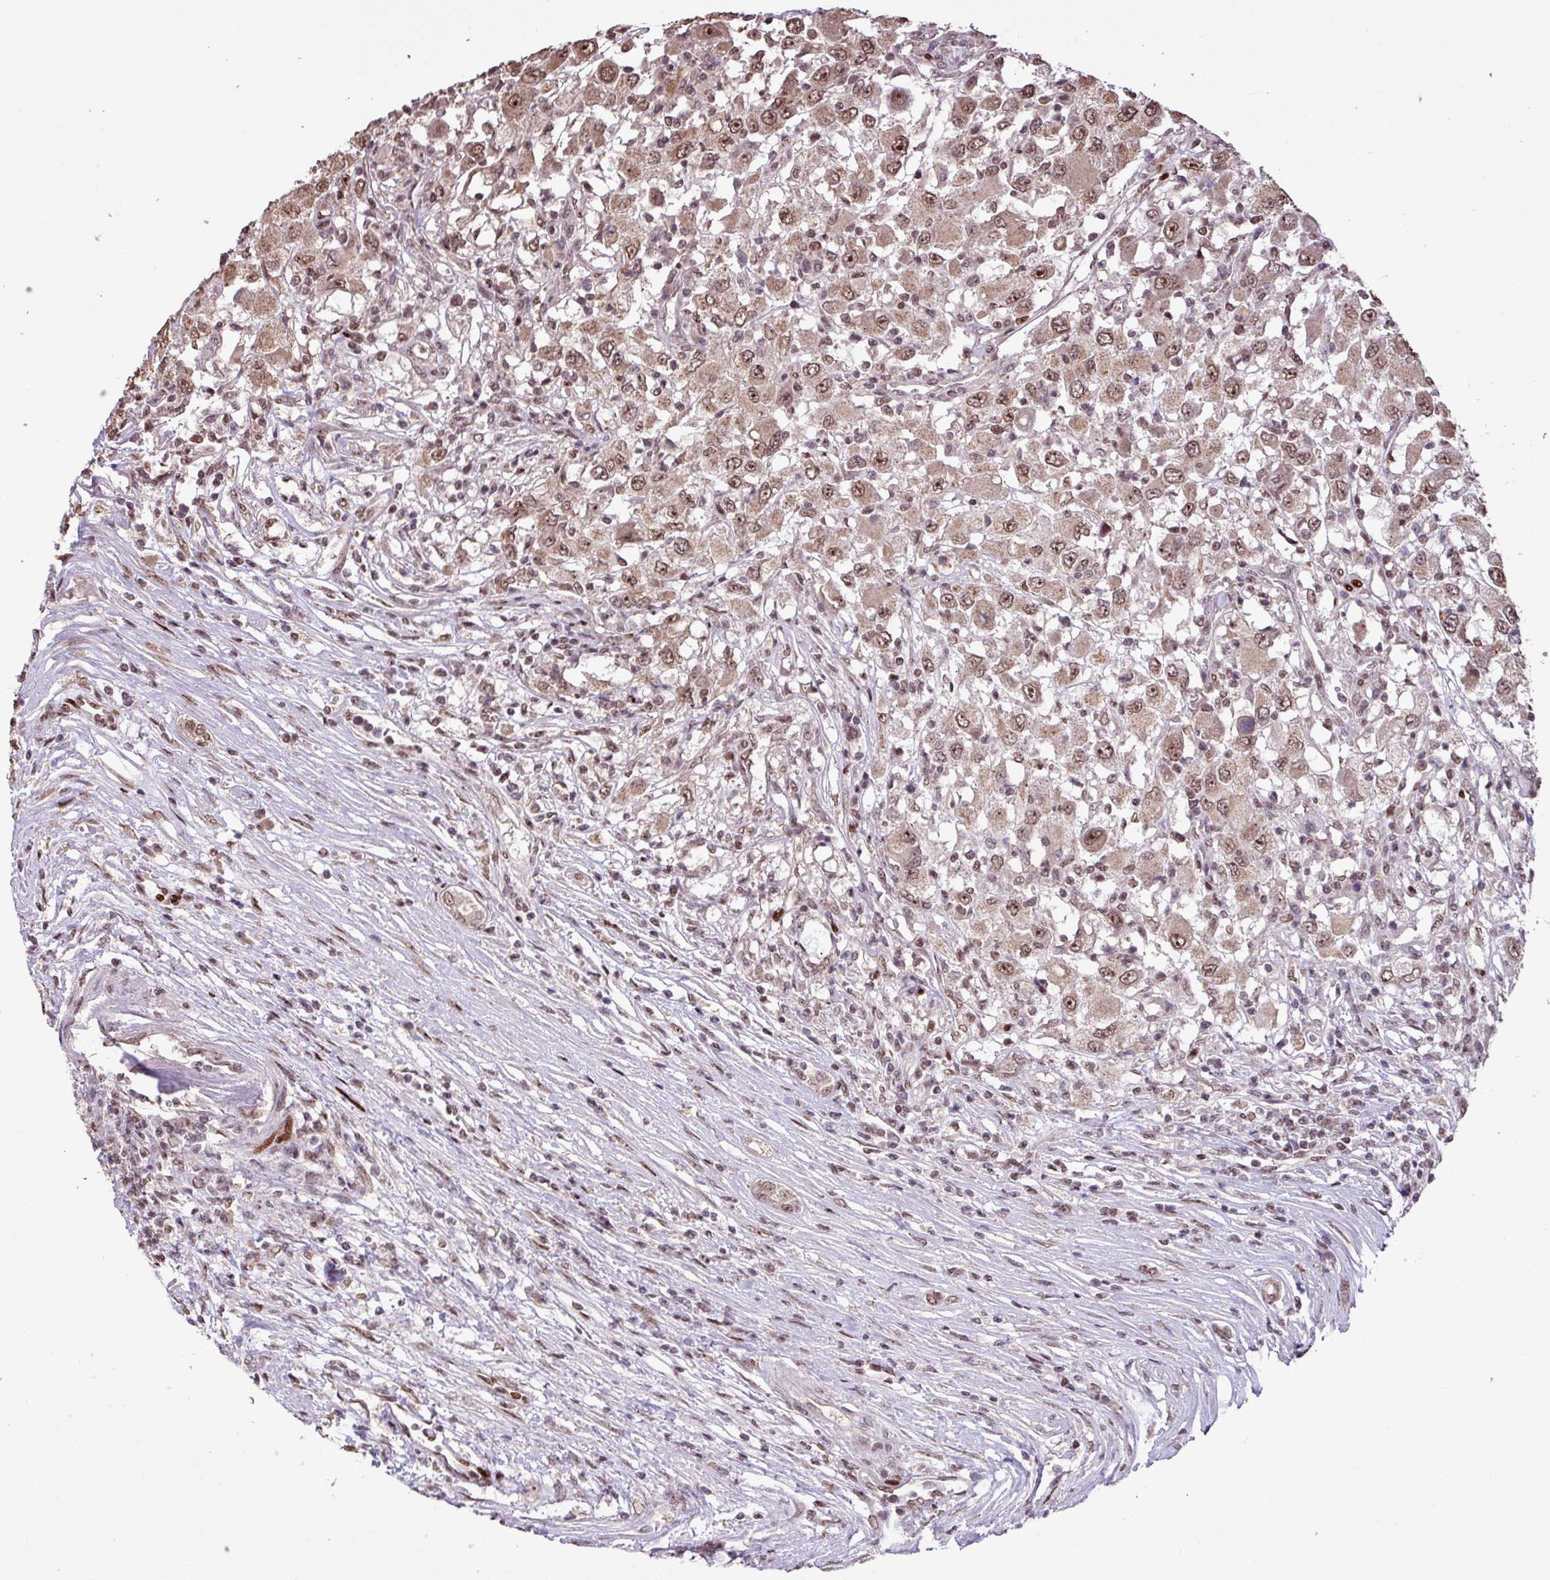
{"staining": {"intensity": "moderate", "quantity": "25%-75%", "location": "cytoplasmic/membranous,nuclear"}, "tissue": "renal cancer", "cell_type": "Tumor cells", "image_type": "cancer", "snomed": [{"axis": "morphology", "description": "Adenocarcinoma, NOS"}, {"axis": "topography", "description": "Kidney"}], "caption": "Immunohistochemistry image of neoplastic tissue: renal cancer (adenocarcinoma) stained using immunohistochemistry displays medium levels of moderate protein expression localized specifically in the cytoplasmic/membranous and nuclear of tumor cells, appearing as a cytoplasmic/membranous and nuclear brown color.", "gene": "ZNF709", "patient": {"sex": "female", "age": 67}}